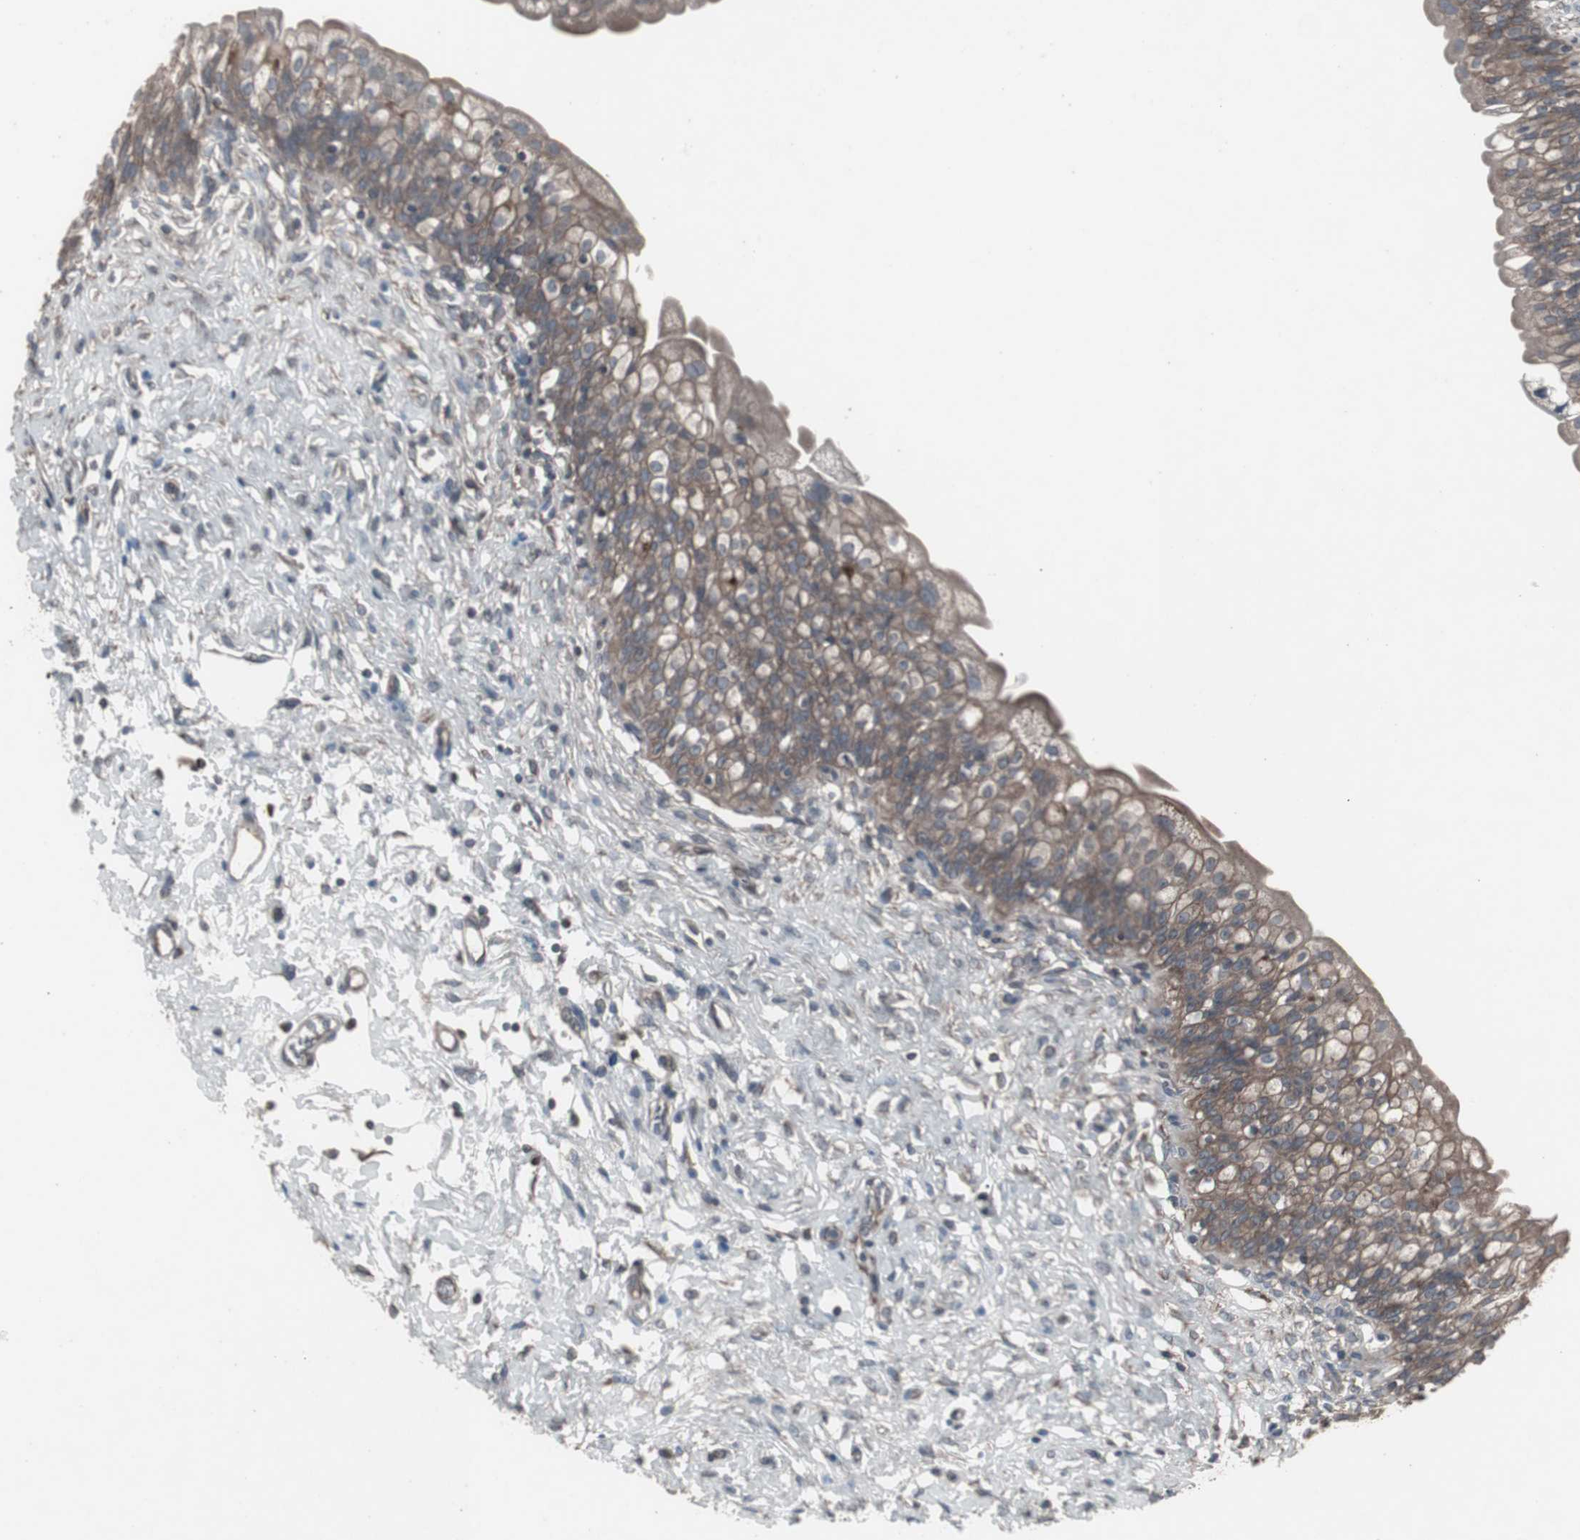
{"staining": {"intensity": "moderate", "quantity": "25%-75%", "location": "cytoplasmic/membranous"}, "tissue": "urinary bladder", "cell_type": "Urothelial cells", "image_type": "normal", "snomed": [{"axis": "morphology", "description": "Normal tissue, NOS"}, {"axis": "morphology", "description": "Inflammation, NOS"}, {"axis": "topography", "description": "Urinary bladder"}], "caption": "Human urinary bladder stained for a protein (brown) shows moderate cytoplasmic/membranous positive positivity in about 25%-75% of urothelial cells.", "gene": "SSTR2", "patient": {"sex": "female", "age": 80}}